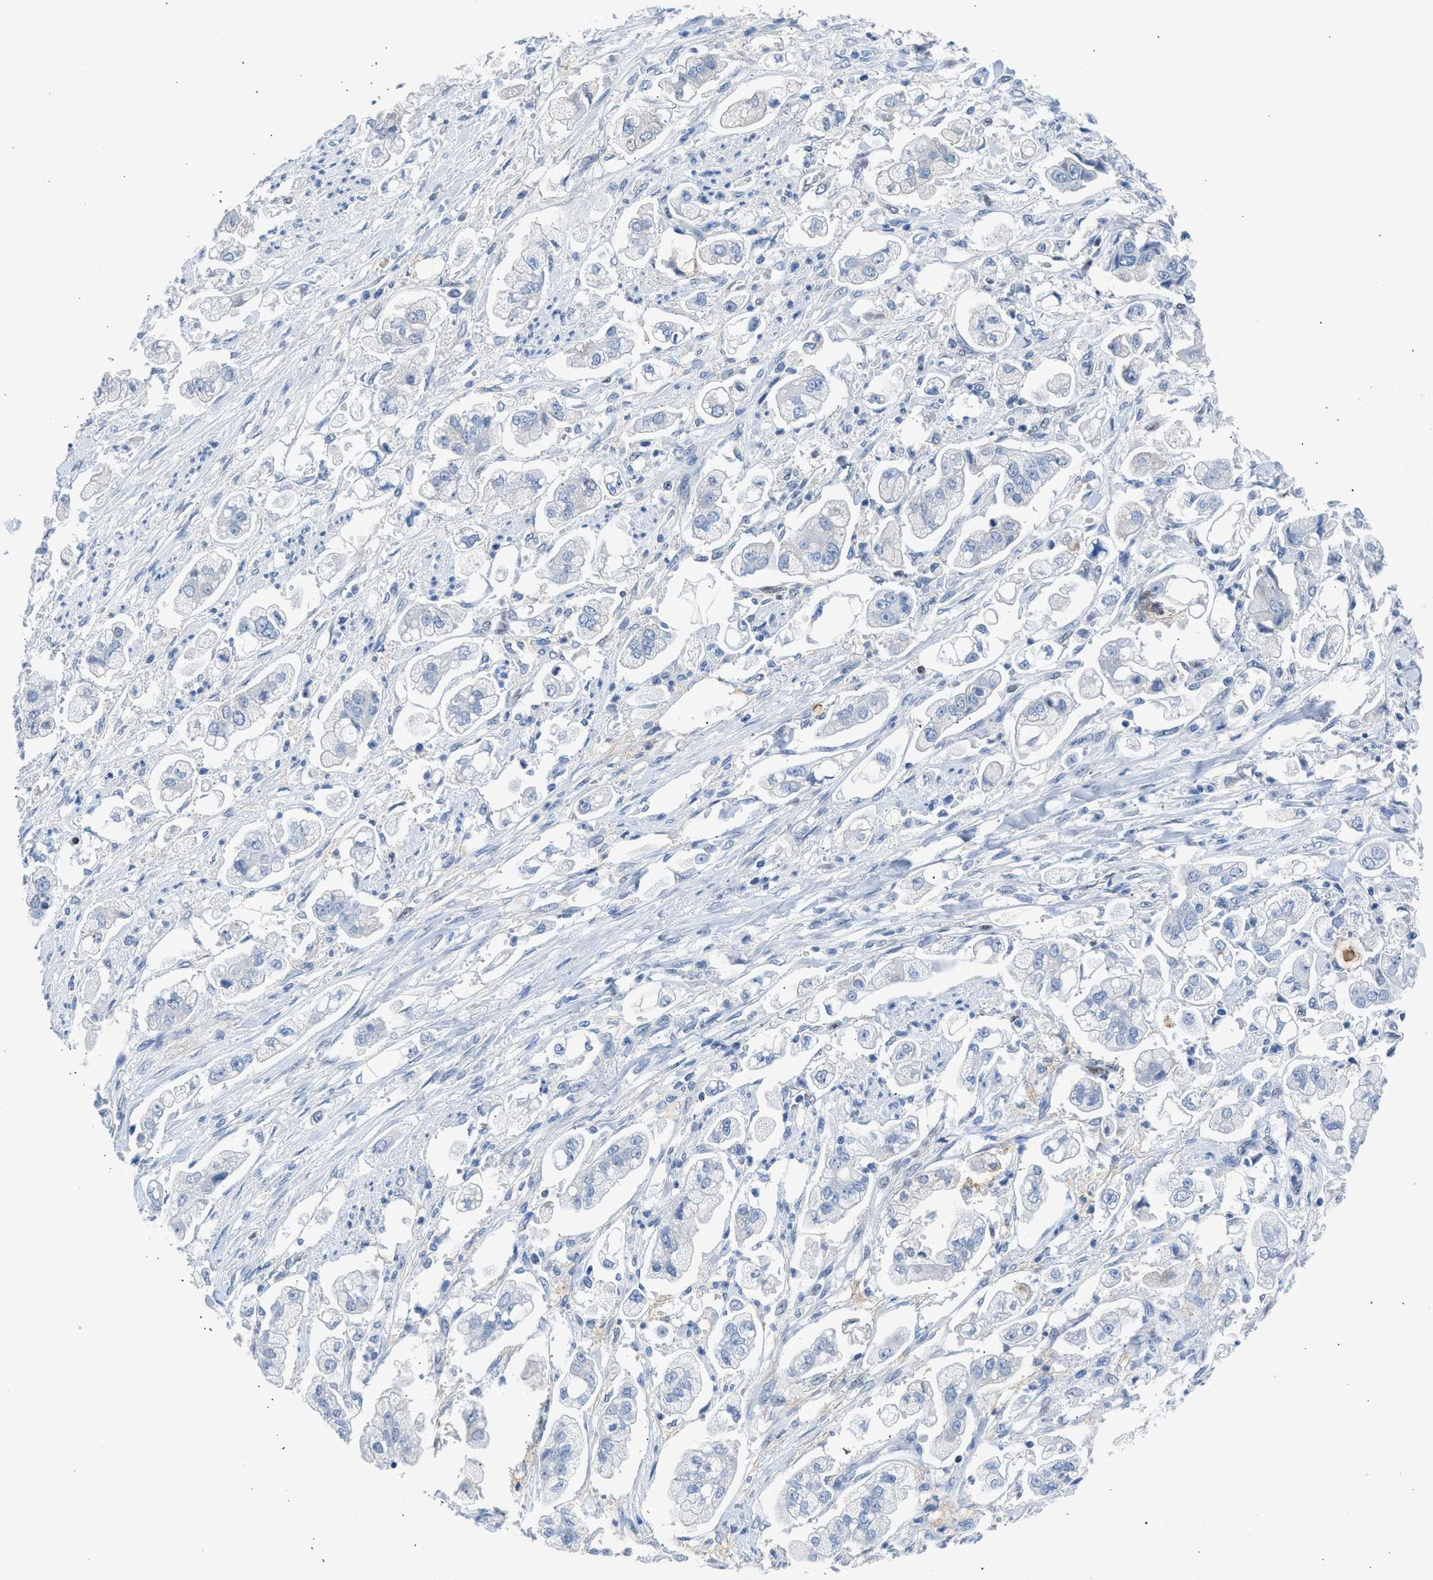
{"staining": {"intensity": "negative", "quantity": "none", "location": "none"}, "tissue": "stomach cancer", "cell_type": "Tumor cells", "image_type": "cancer", "snomed": [{"axis": "morphology", "description": "Adenocarcinoma, NOS"}, {"axis": "topography", "description": "Stomach"}], "caption": "DAB (3,3'-diaminobenzidine) immunohistochemical staining of human stomach adenocarcinoma reveals no significant staining in tumor cells.", "gene": "LEF1", "patient": {"sex": "male", "age": 62}}